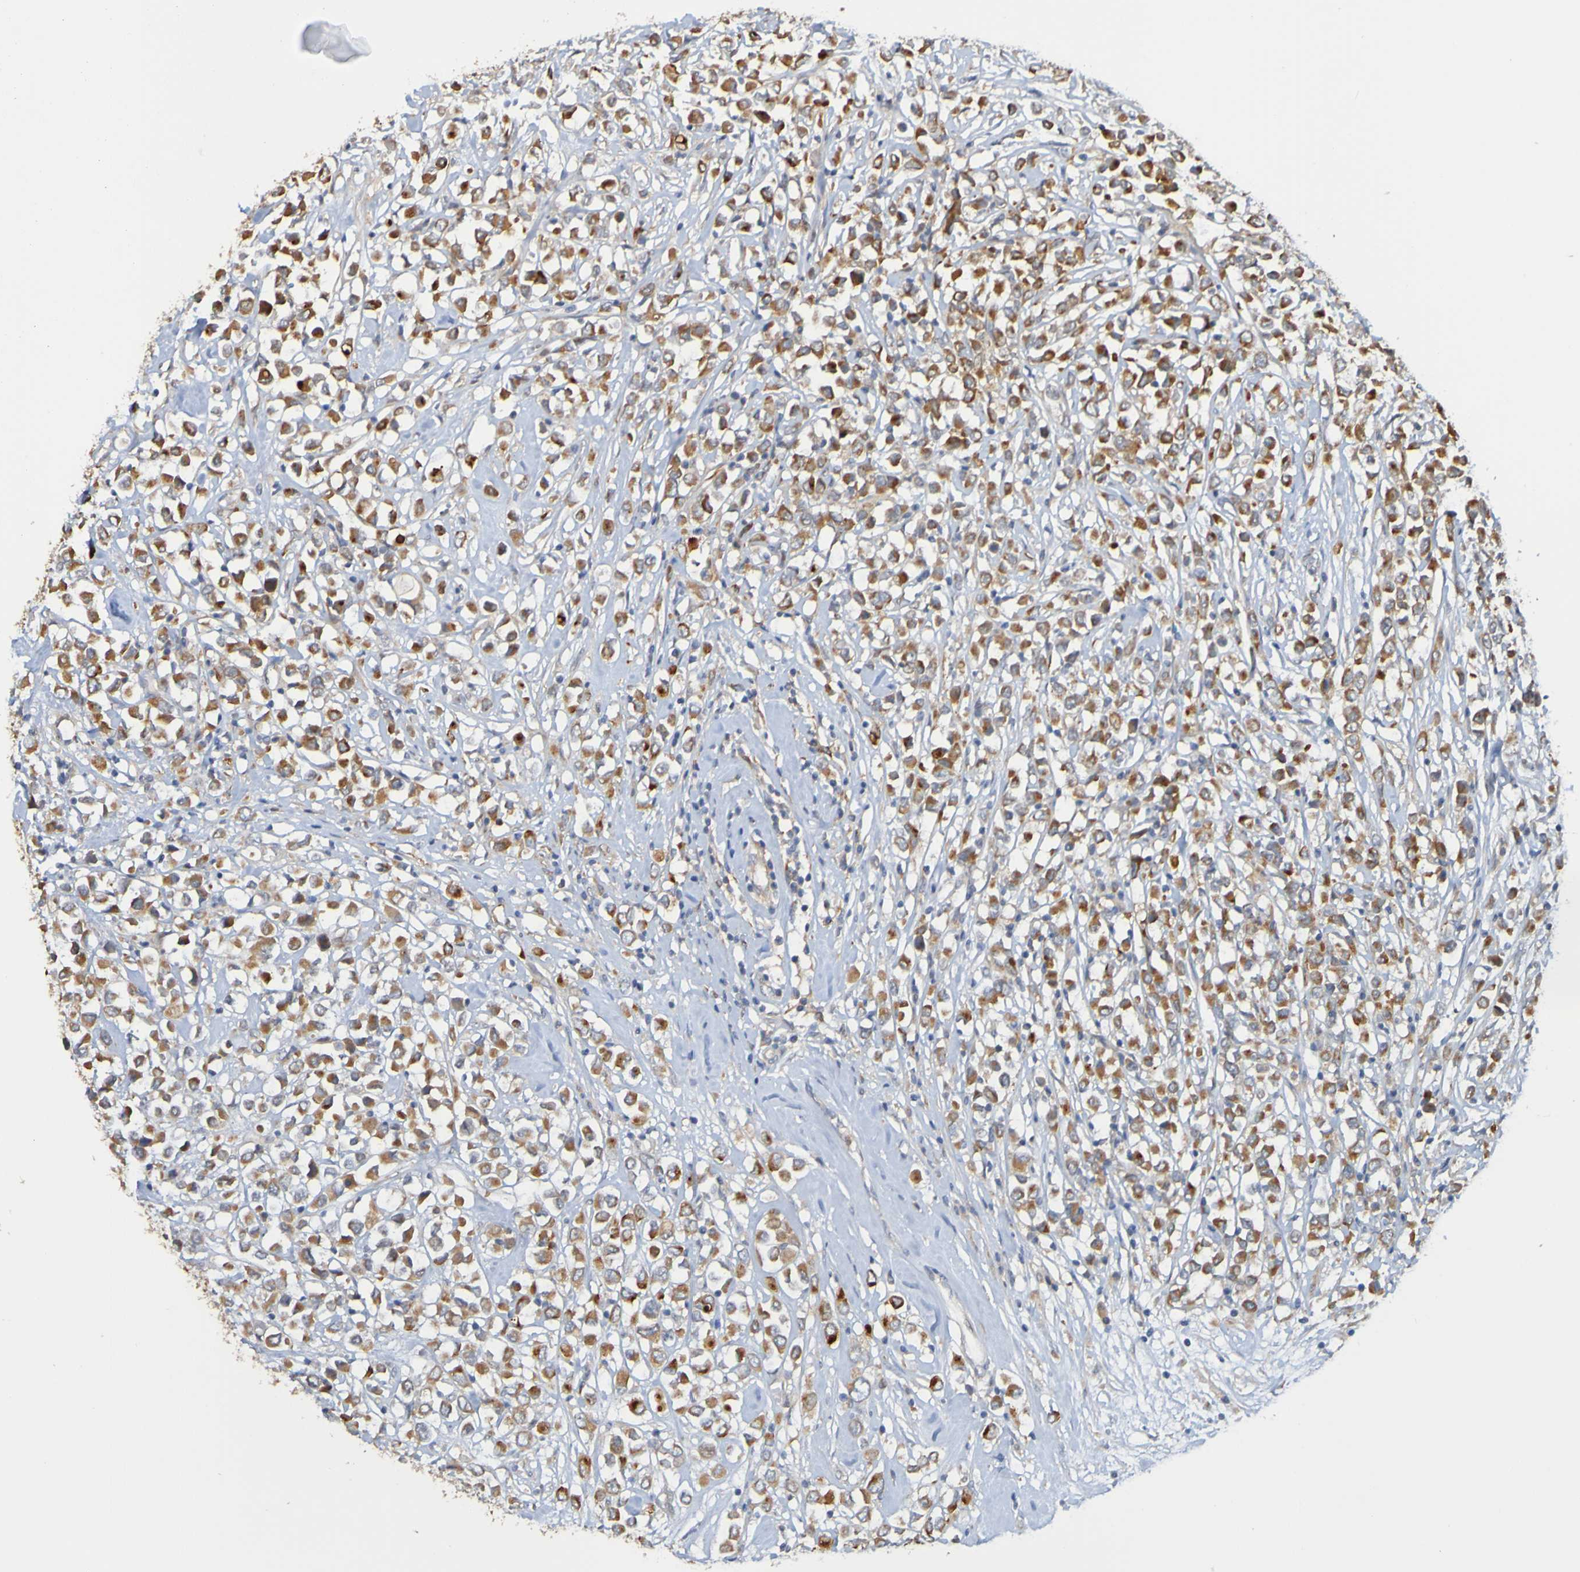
{"staining": {"intensity": "strong", "quantity": ">75%", "location": "cytoplasmic/membranous"}, "tissue": "breast cancer", "cell_type": "Tumor cells", "image_type": "cancer", "snomed": [{"axis": "morphology", "description": "Duct carcinoma"}, {"axis": "topography", "description": "Breast"}], "caption": "IHC photomicrograph of human breast cancer (infiltrating ductal carcinoma) stained for a protein (brown), which reveals high levels of strong cytoplasmic/membranous positivity in about >75% of tumor cells.", "gene": "NAV2", "patient": {"sex": "female", "age": 61}}